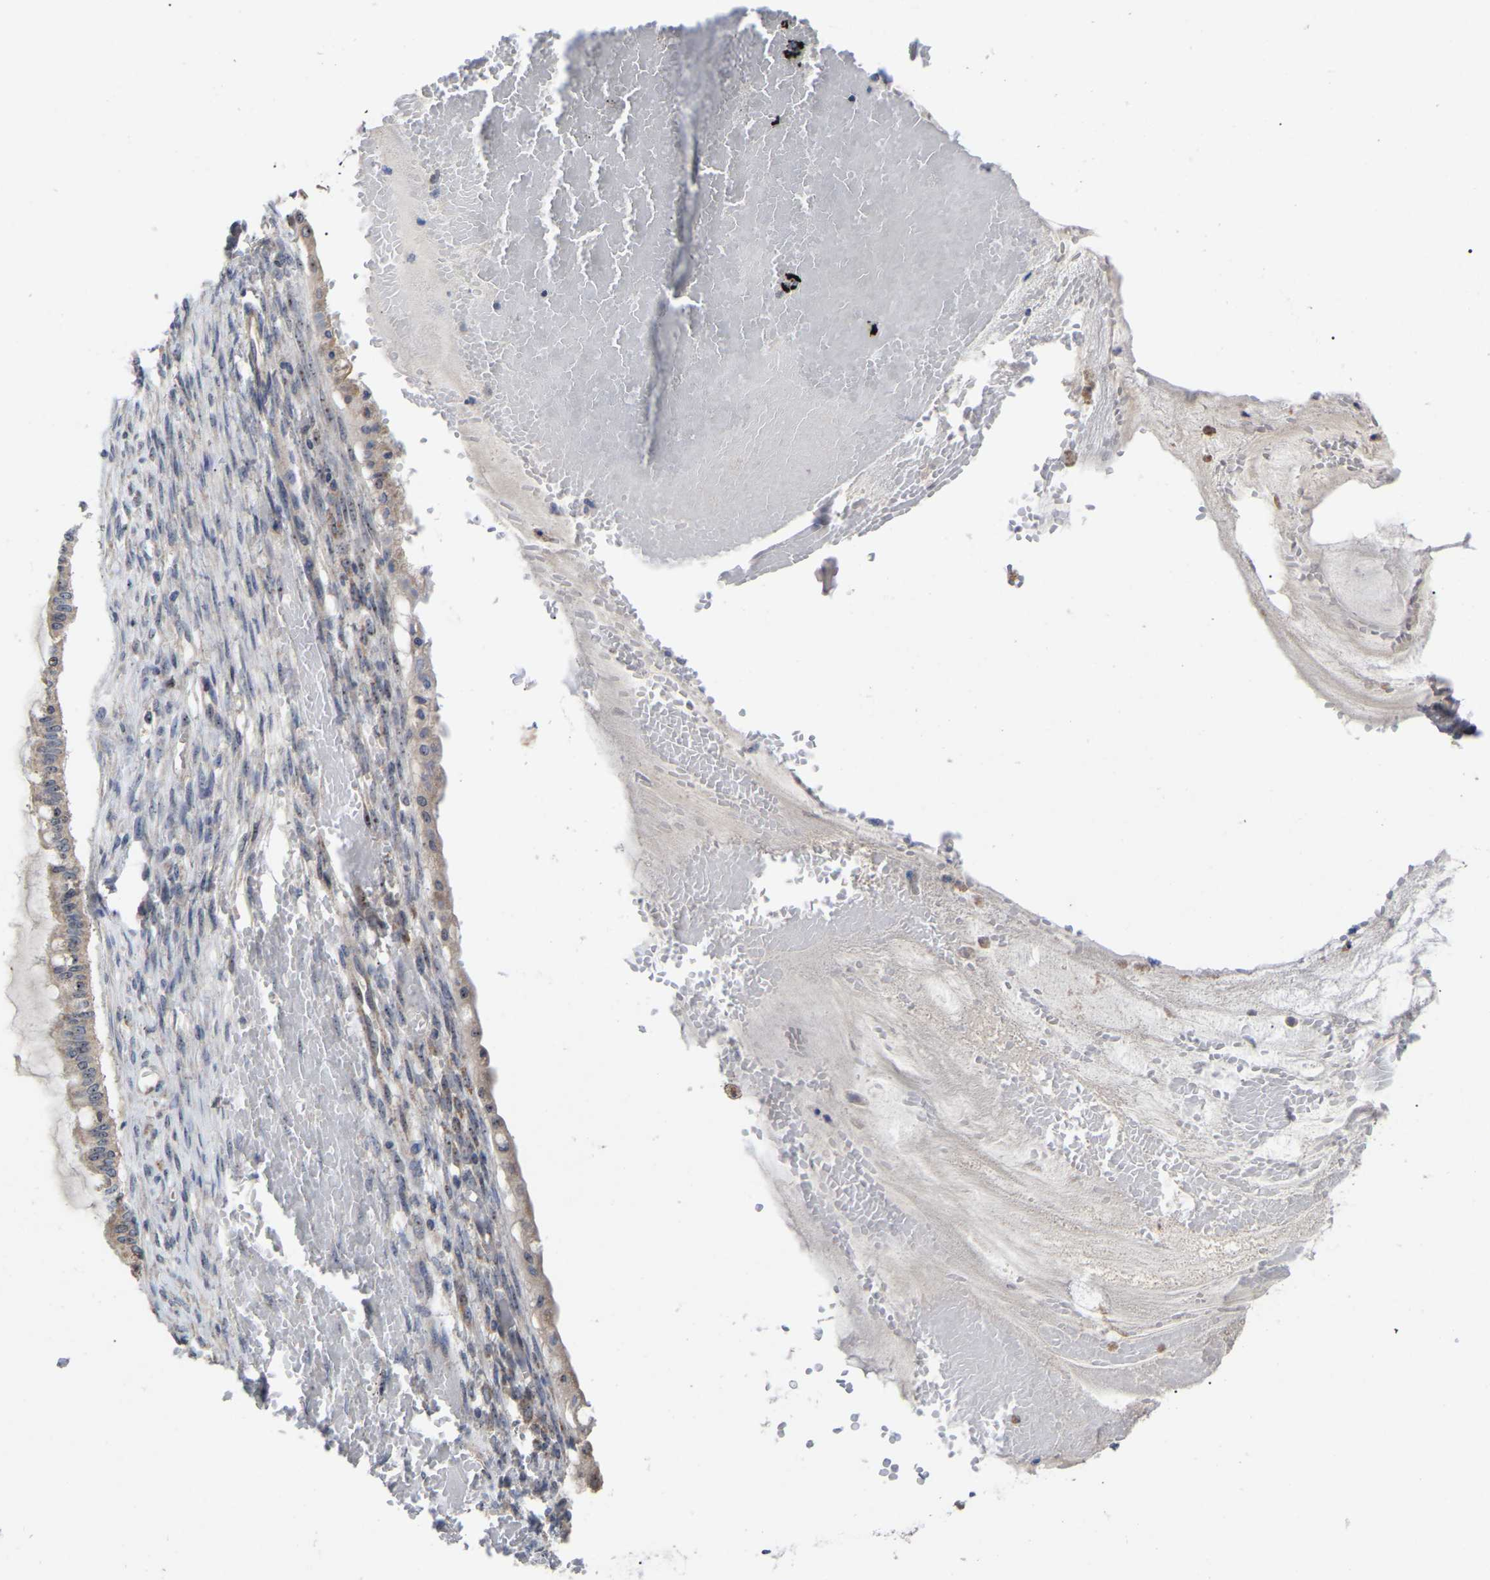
{"staining": {"intensity": "weak", "quantity": ">75%", "location": "cytoplasmic/membranous,nuclear"}, "tissue": "ovarian cancer", "cell_type": "Tumor cells", "image_type": "cancer", "snomed": [{"axis": "morphology", "description": "Cystadenocarcinoma, mucinous, NOS"}, {"axis": "topography", "description": "Ovary"}], "caption": "Protein expression analysis of human ovarian cancer (mucinous cystadenocarcinoma) reveals weak cytoplasmic/membranous and nuclear positivity in about >75% of tumor cells.", "gene": "NOP53", "patient": {"sex": "female", "age": 73}}